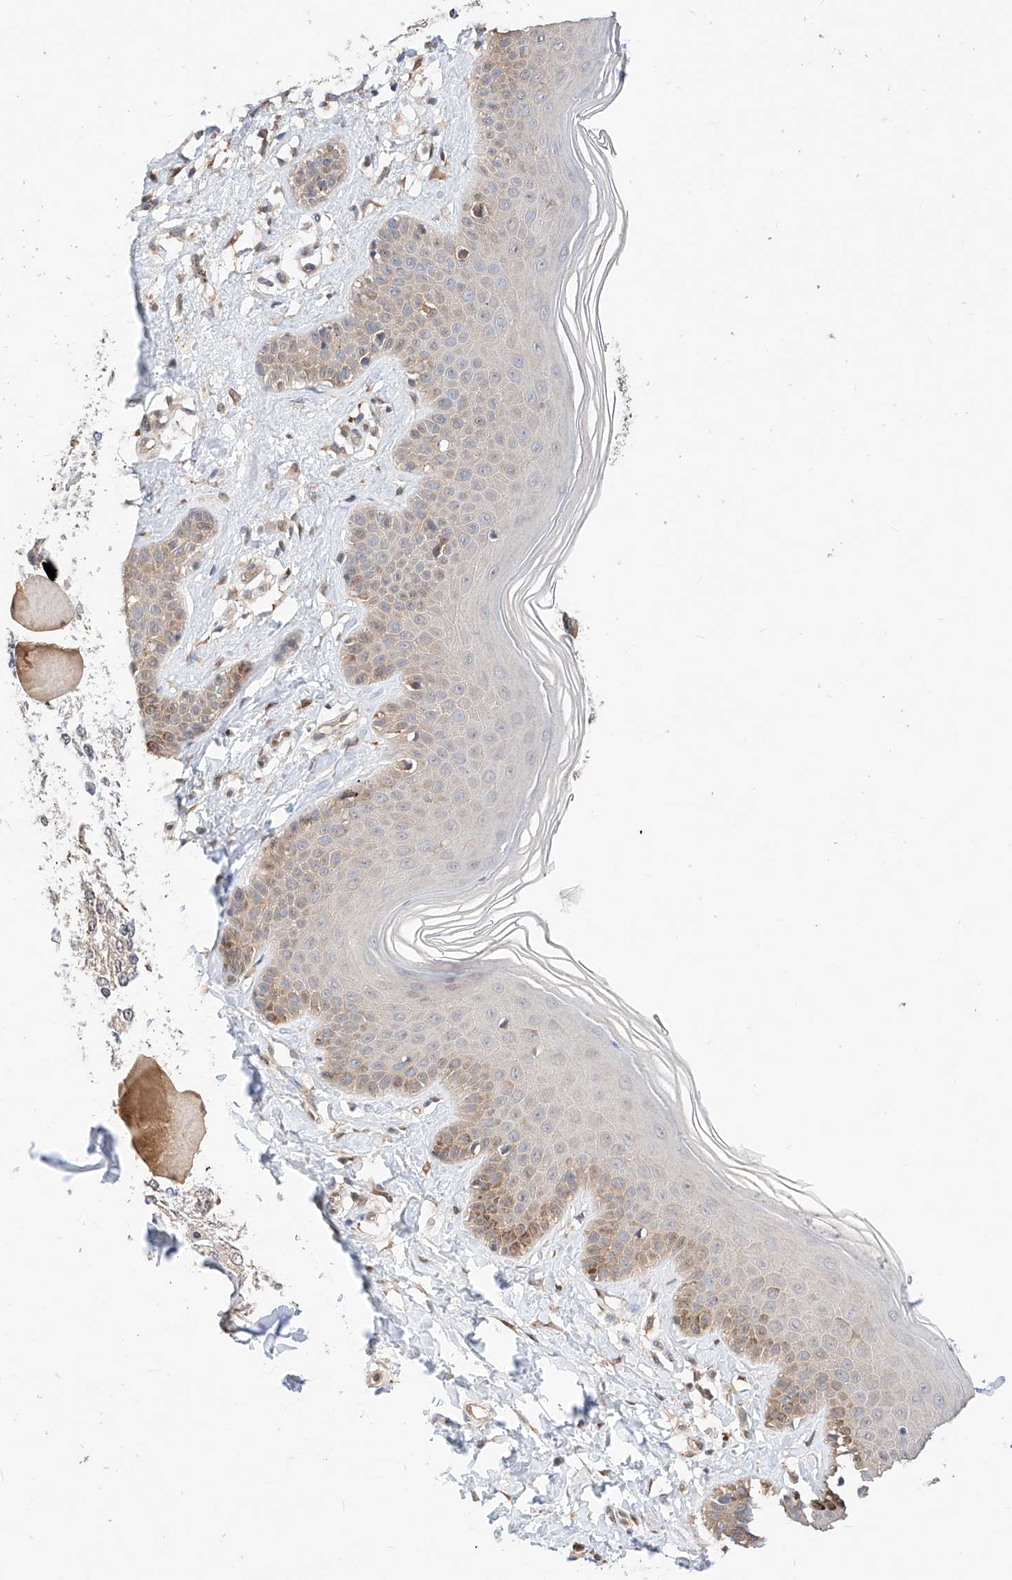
{"staining": {"intensity": "negative", "quantity": "none", "location": "none"}, "tissue": "skin", "cell_type": "Fibroblasts", "image_type": "normal", "snomed": [{"axis": "morphology", "description": "Normal tissue, NOS"}, {"axis": "topography", "description": "Skin"}], "caption": "Immunohistochemistry (IHC) micrograph of unremarkable skin: skin stained with DAB (3,3'-diaminobenzidine) displays no significant protein expression in fibroblasts.", "gene": "ZSCAN4", "patient": {"sex": "male", "age": 52}}